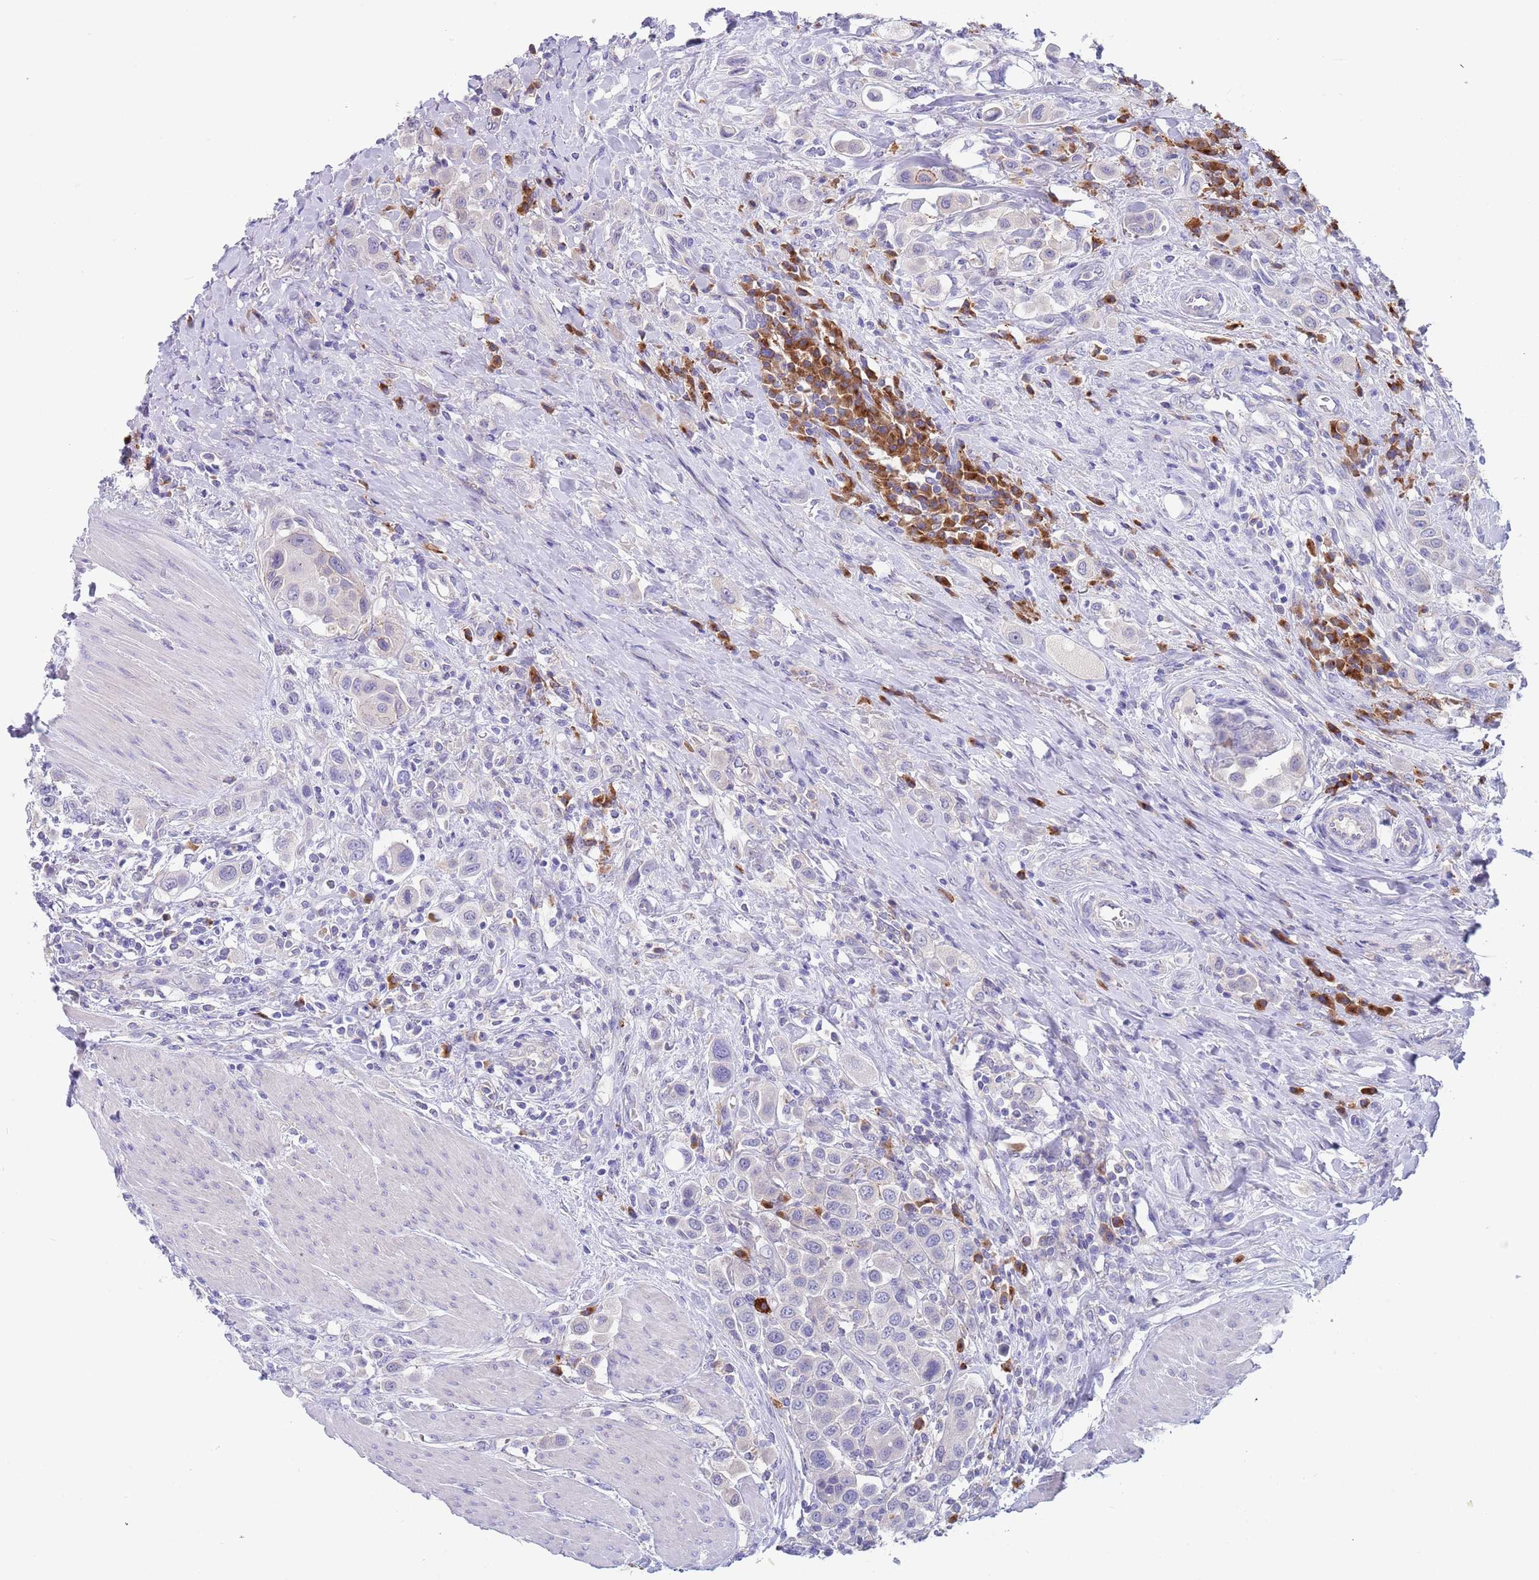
{"staining": {"intensity": "negative", "quantity": "none", "location": "none"}, "tissue": "urothelial cancer", "cell_type": "Tumor cells", "image_type": "cancer", "snomed": [{"axis": "morphology", "description": "Urothelial carcinoma, High grade"}, {"axis": "topography", "description": "Urinary bladder"}], "caption": "Protein analysis of urothelial cancer demonstrates no significant staining in tumor cells.", "gene": "TYW1", "patient": {"sex": "male", "age": 50}}